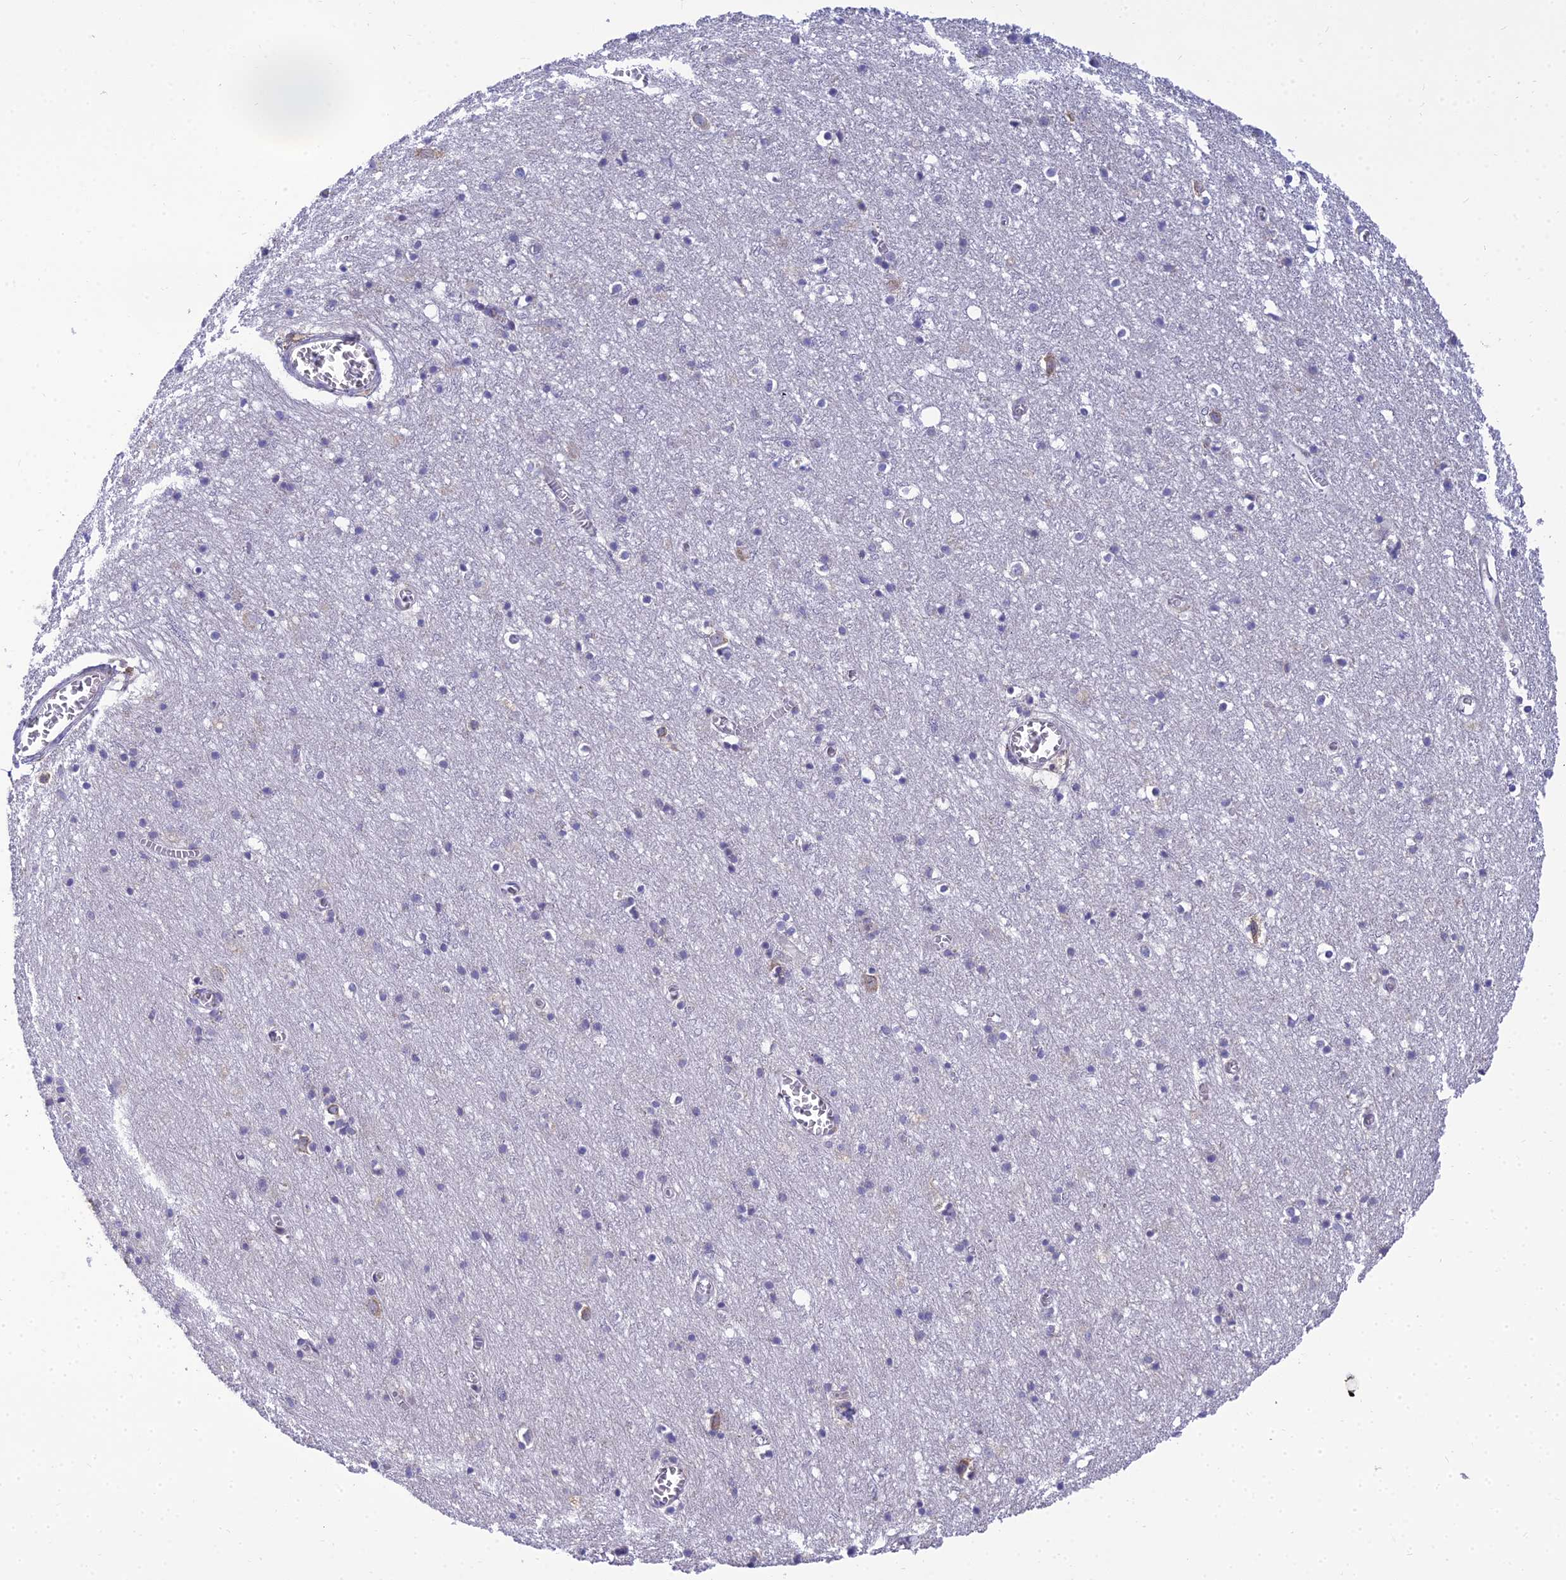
{"staining": {"intensity": "negative", "quantity": "none", "location": "none"}, "tissue": "cerebral cortex", "cell_type": "Endothelial cells", "image_type": "normal", "snomed": [{"axis": "morphology", "description": "Normal tissue, NOS"}, {"axis": "topography", "description": "Cerebral cortex"}], "caption": "There is no significant staining in endothelial cells of cerebral cortex. Brightfield microscopy of IHC stained with DAB (brown) and hematoxylin (blue), captured at high magnification.", "gene": "CLCN7", "patient": {"sex": "female", "age": 64}}